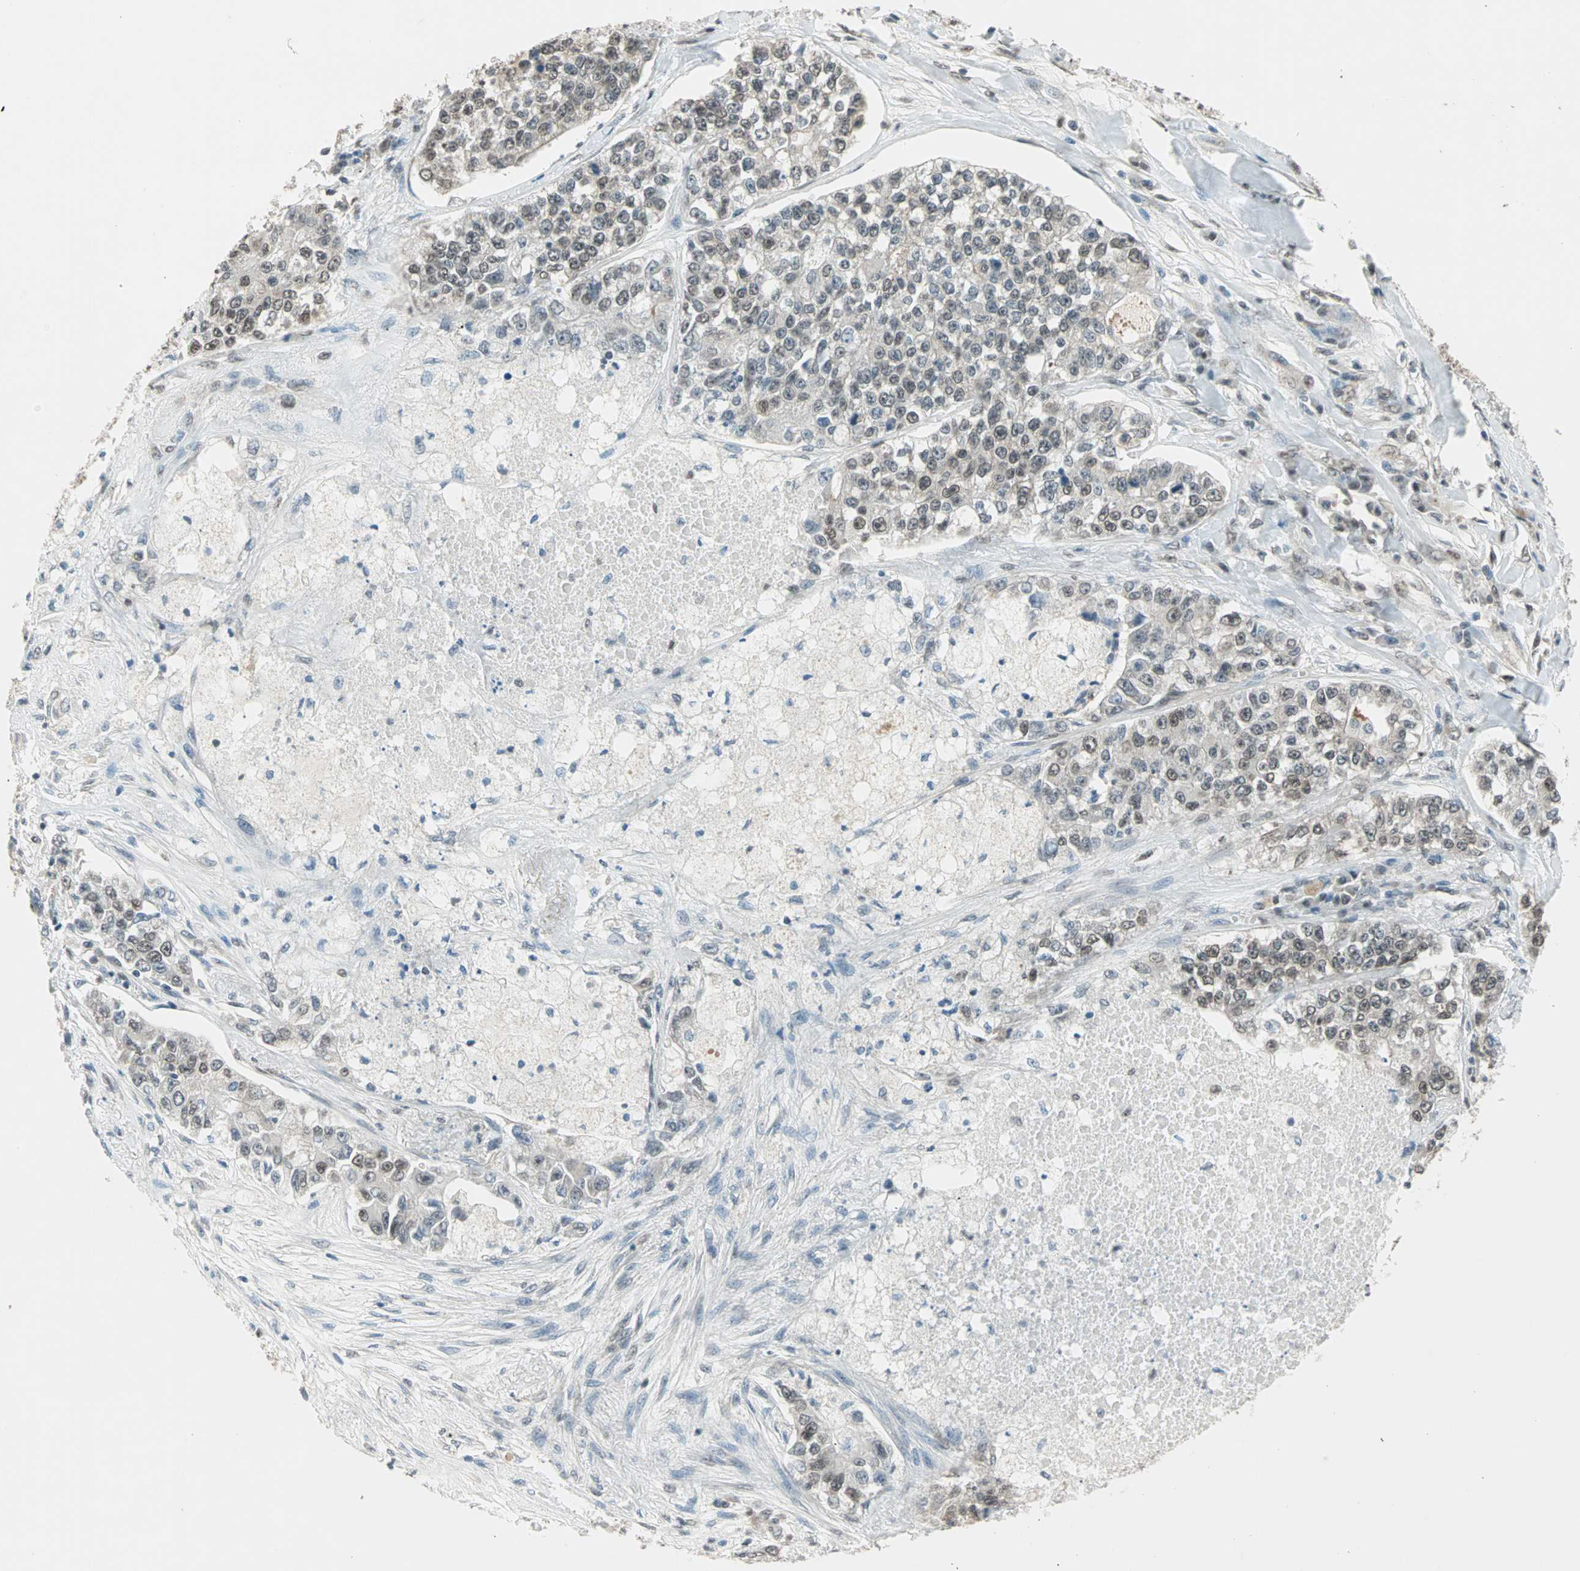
{"staining": {"intensity": "weak", "quantity": "<25%", "location": "nuclear"}, "tissue": "lung cancer", "cell_type": "Tumor cells", "image_type": "cancer", "snomed": [{"axis": "morphology", "description": "Adenocarcinoma, NOS"}, {"axis": "topography", "description": "Lung"}], "caption": "Immunohistochemical staining of human adenocarcinoma (lung) shows no significant expression in tumor cells.", "gene": "DAZAP1", "patient": {"sex": "male", "age": 49}}